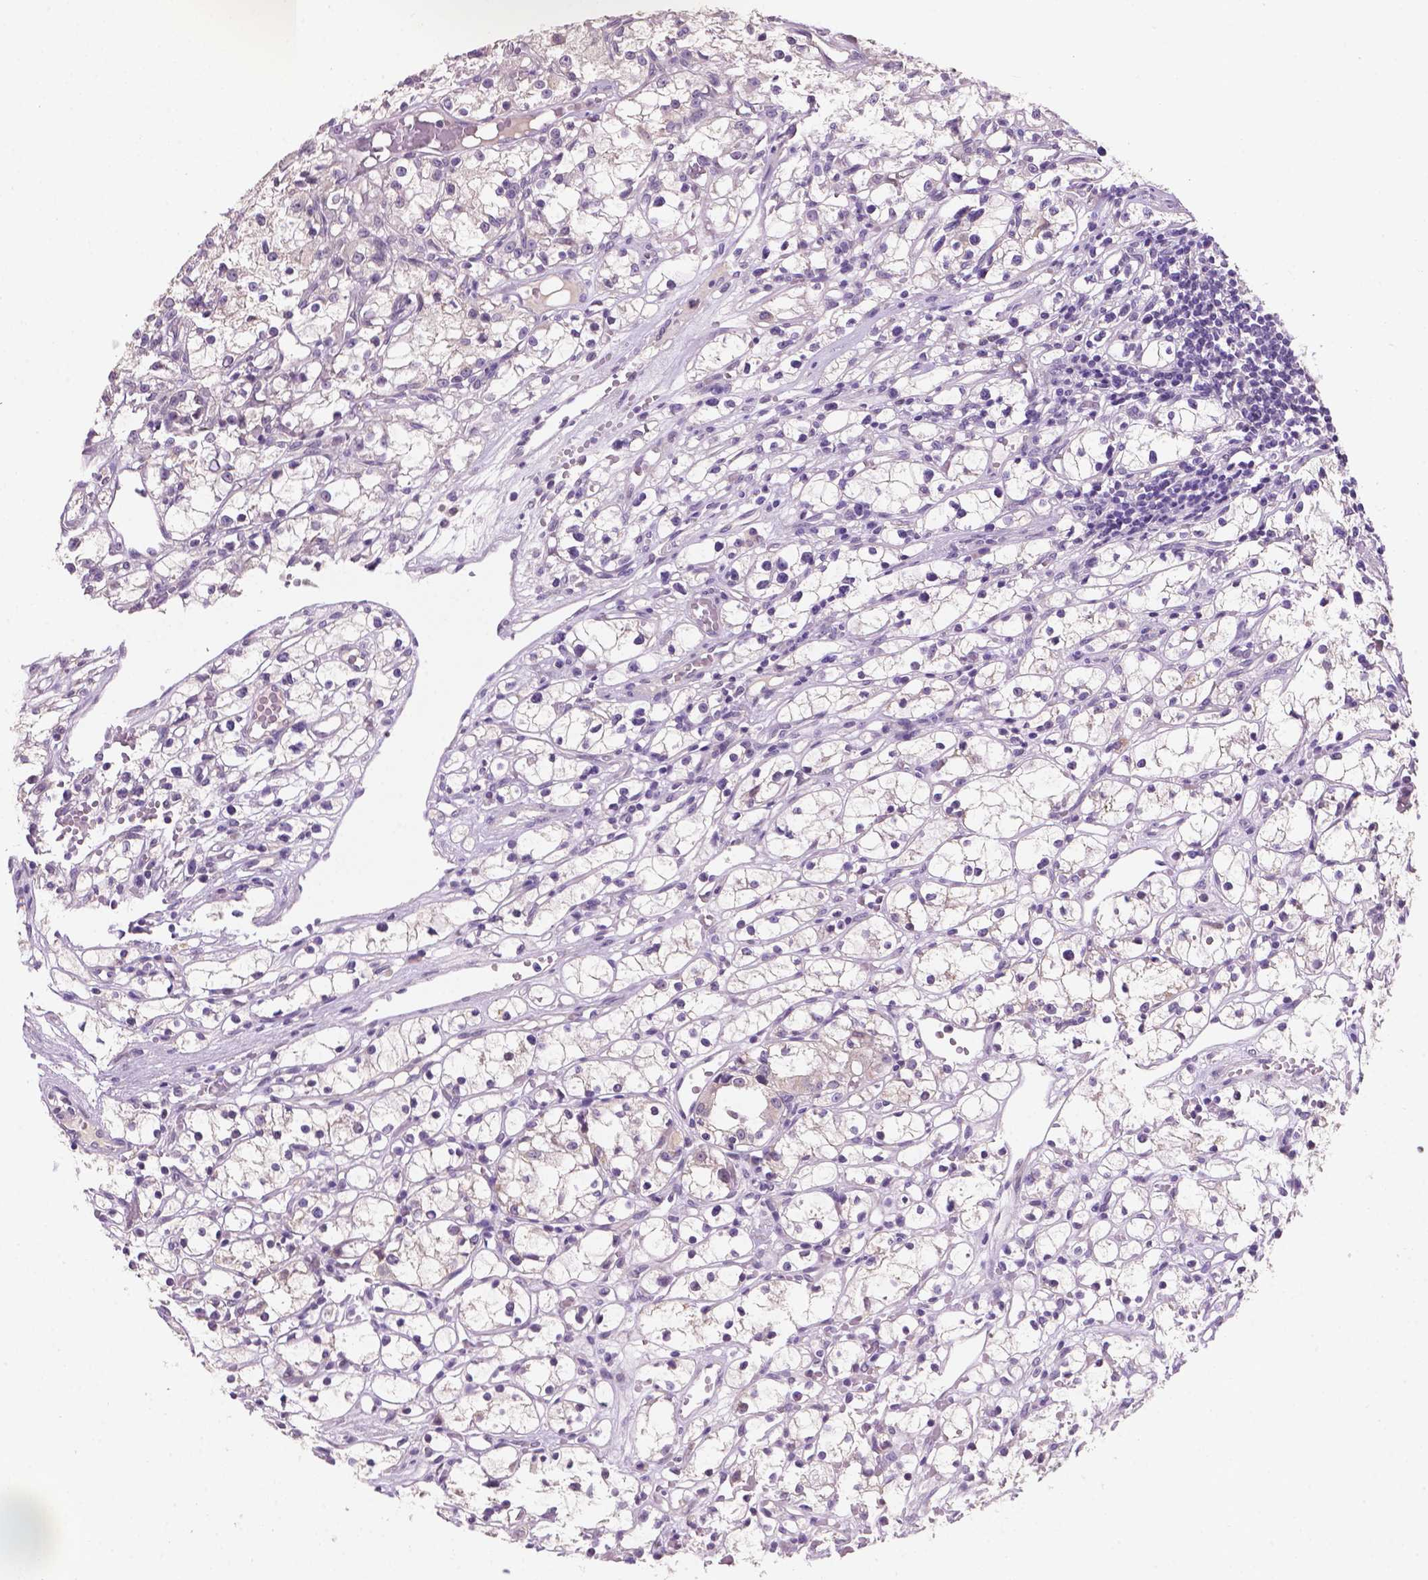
{"staining": {"intensity": "negative", "quantity": "none", "location": "none"}, "tissue": "renal cancer", "cell_type": "Tumor cells", "image_type": "cancer", "snomed": [{"axis": "morphology", "description": "Adenocarcinoma, NOS"}, {"axis": "topography", "description": "Kidney"}], "caption": "IHC photomicrograph of human adenocarcinoma (renal) stained for a protein (brown), which shows no positivity in tumor cells. (Immunohistochemistry, brightfield microscopy, high magnification).", "gene": "GXYLT2", "patient": {"sex": "female", "age": 59}}